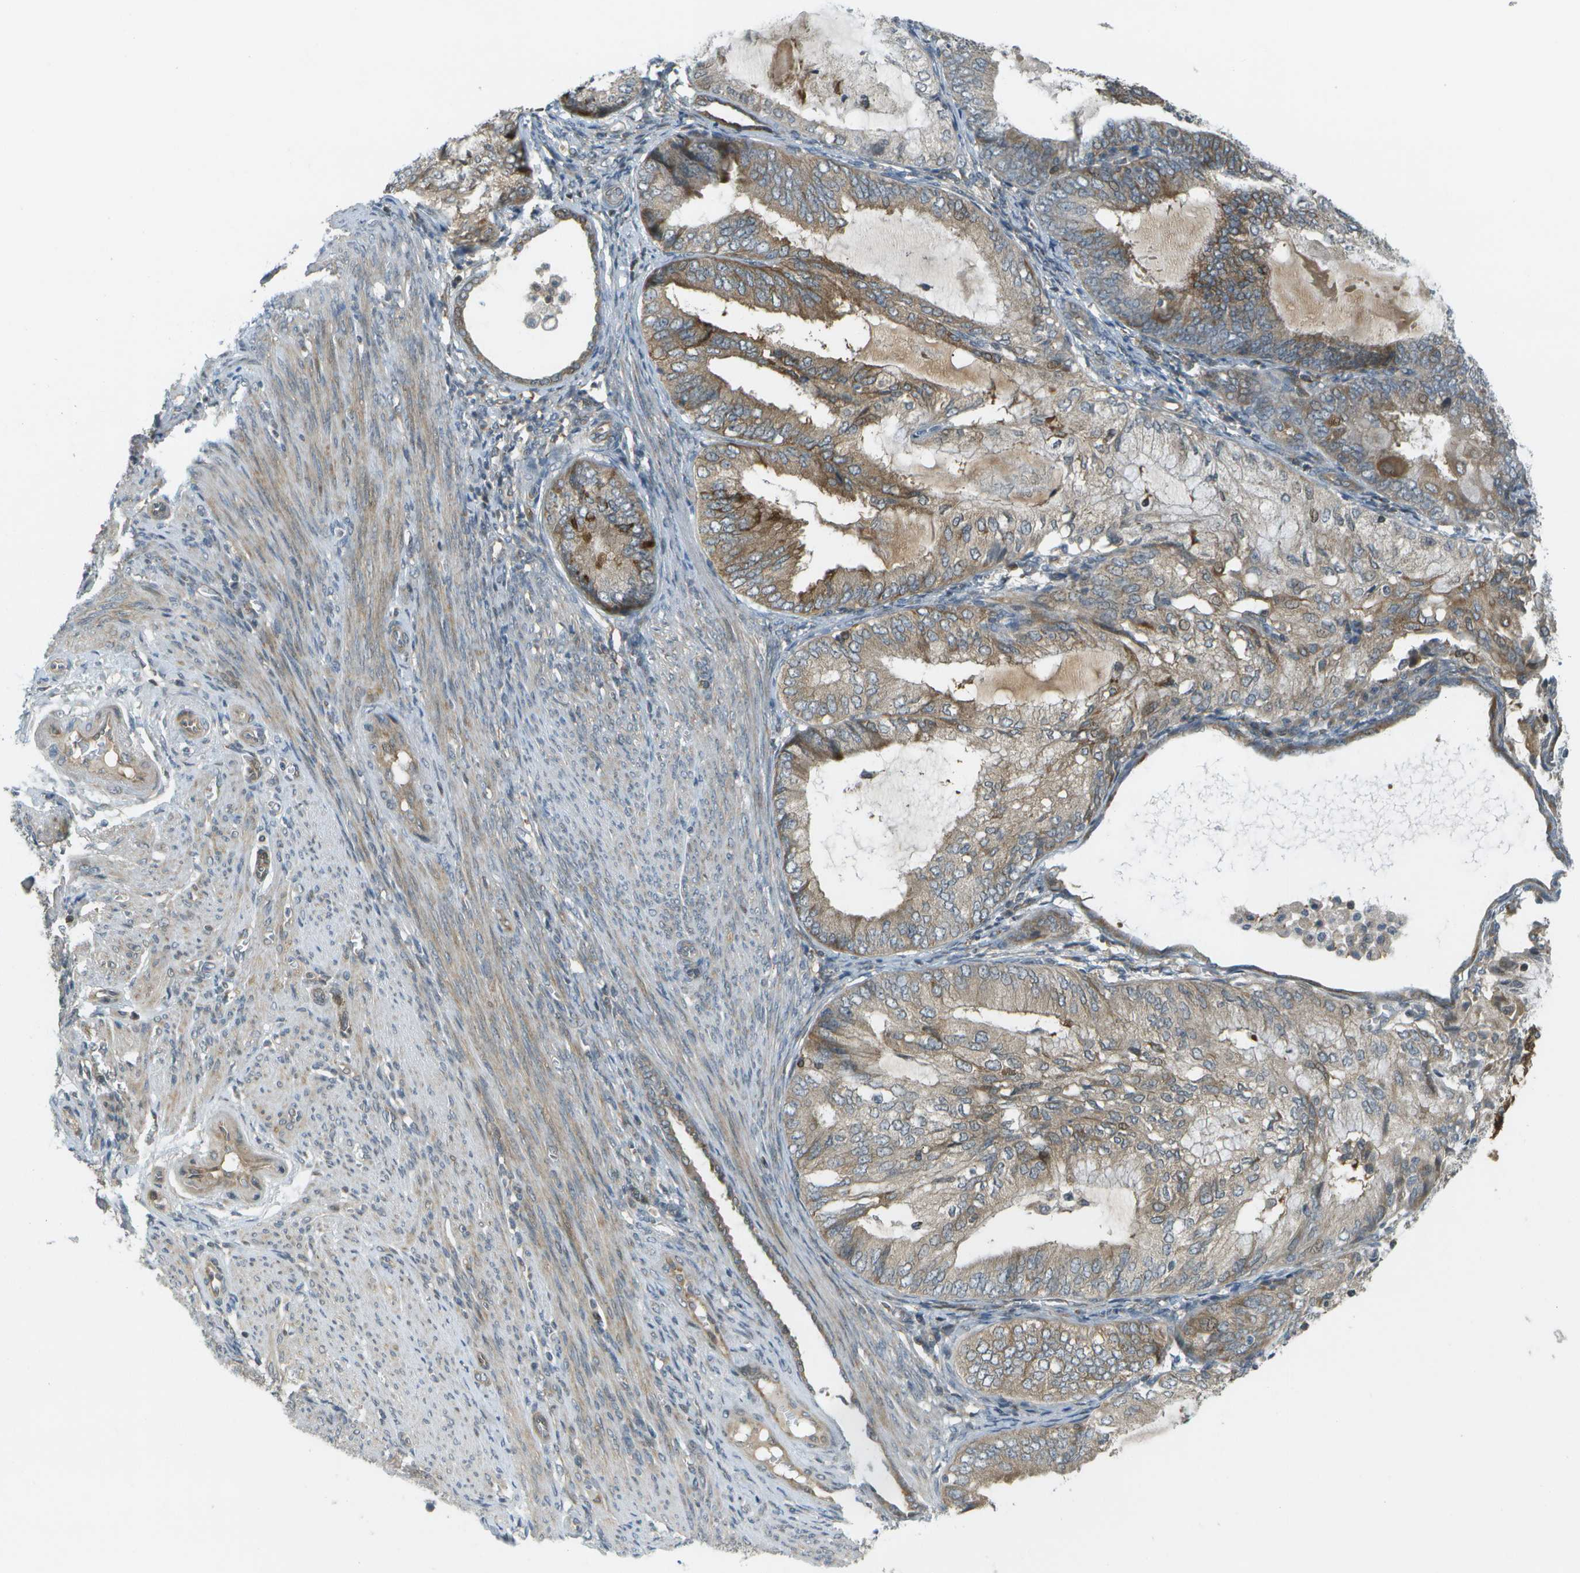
{"staining": {"intensity": "weak", "quantity": ">75%", "location": "cytoplasmic/membranous"}, "tissue": "endometrial cancer", "cell_type": "Tumor cells", "image_type": "cancer", "snomed": [{"axis": "morphology", "description": "Adenocarcinoma, NOS"}, {"axis": "topography", "description": "Endometrium"}], "caption": "The photomicrograph demonstrates immunohistochemical staining of endometrial adenocarcinoma. There is weak cytoplasmic/membranous positivity is present in about >75% of tumor cells. The staining is performed using DAB (3,3'-diaminobenzidine) brown chromogen to label protein expression. The nuclei are counter-stained blue using hematoxylin.", "gene": "WNK2", "patient": {"sex": "female", "age": 81}}